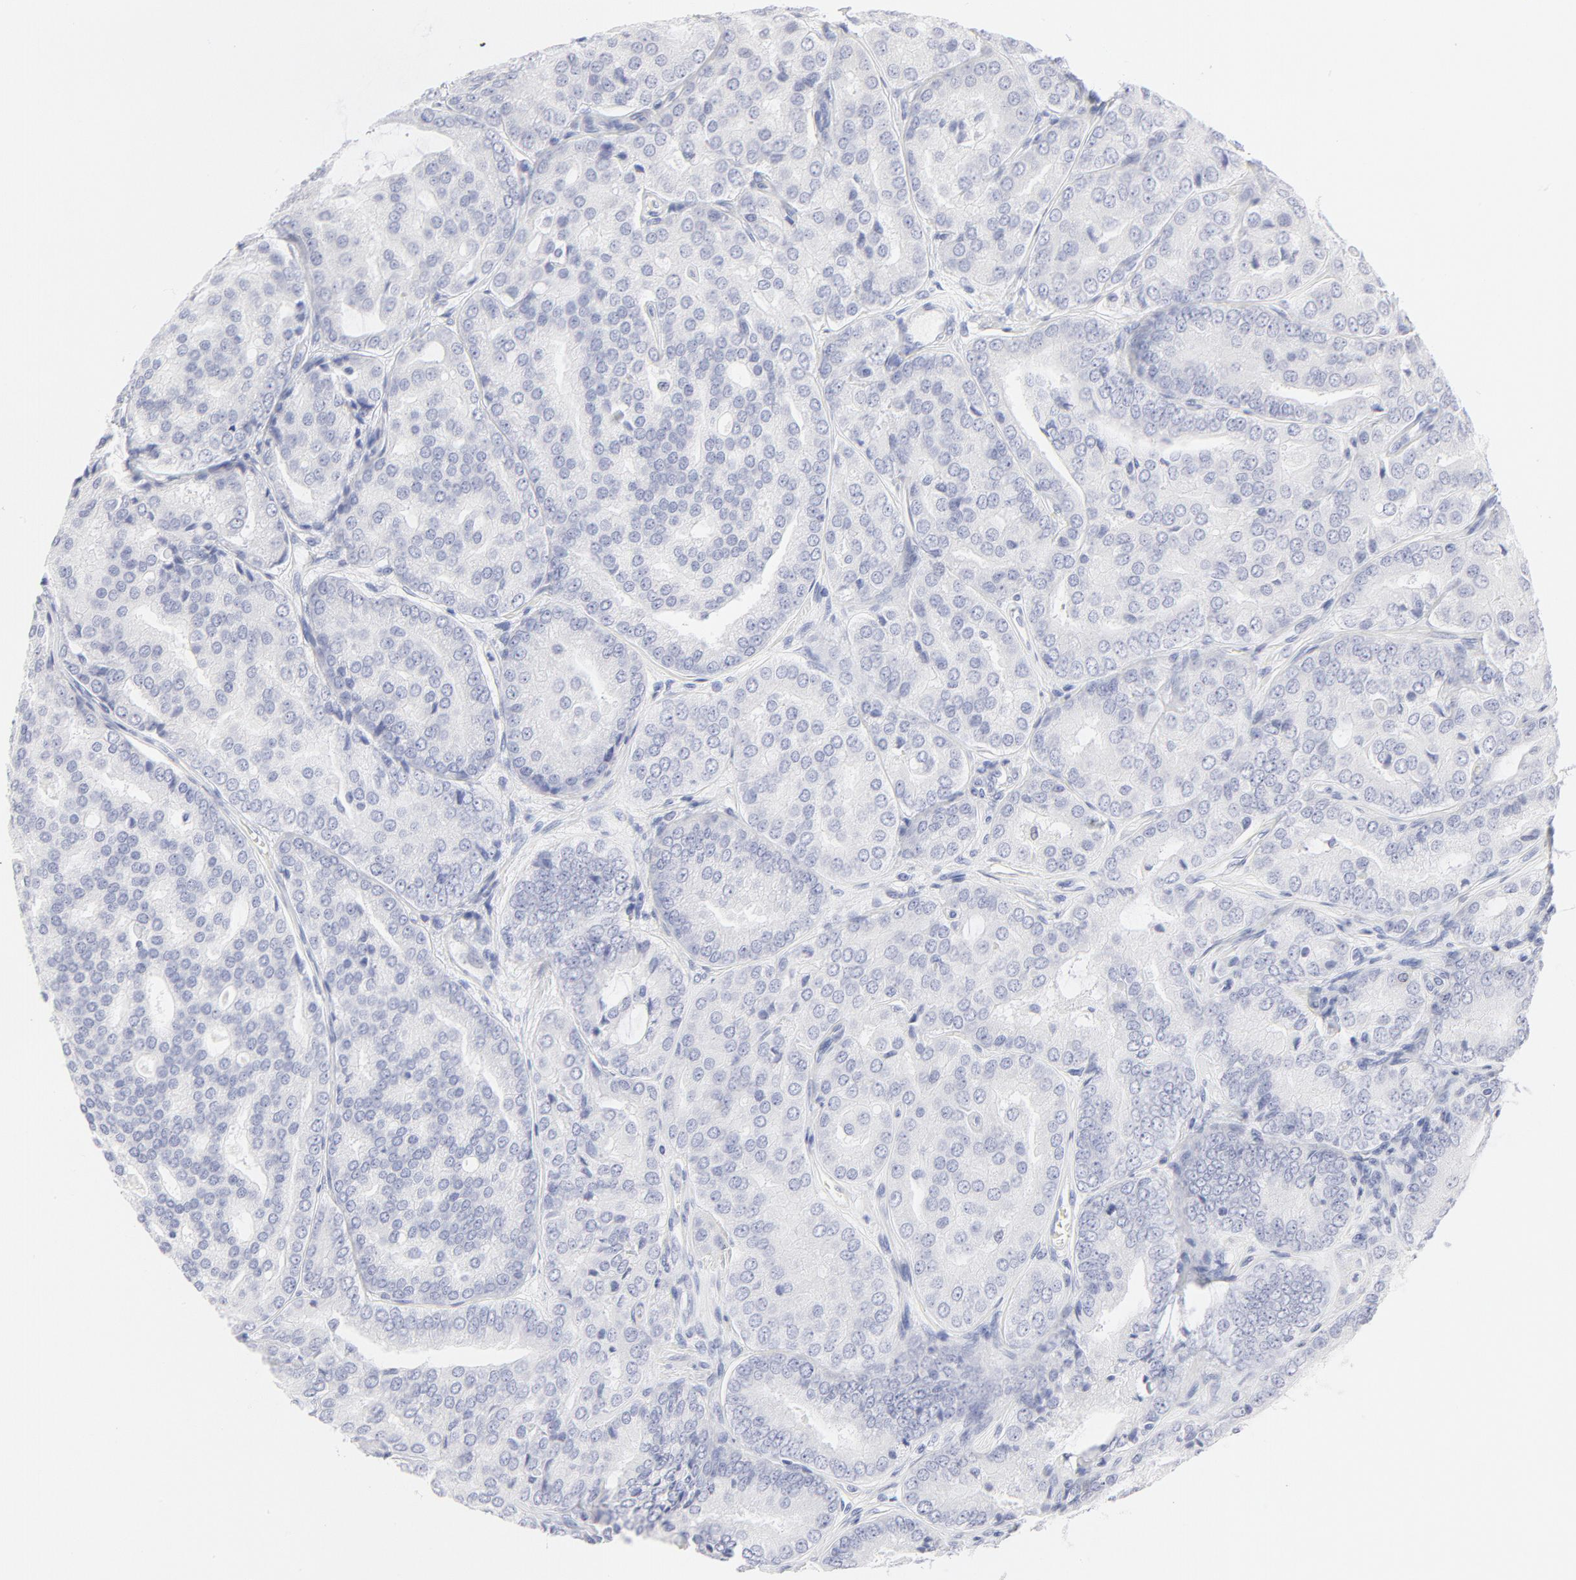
{"staining": {"intensity": "negative", "quantity": "none", "location": "none"}, "tissue": "prostate cancer", "cell_type": "Tumor cells", "image_type": "cancer", "snomed": [{"axis": "morphology", "description": "Adenocarcinoma, High grade"}, {"axis": "topography", "description": "Prostate"}], "caption": "A high-resolution photomicrograph shows immunohistochemistry staining of prostate cancer, which demonstrates no significant expression in tumor cells.", "gene": "ELF3", "patient": {"sex": "male", "age": 64}}